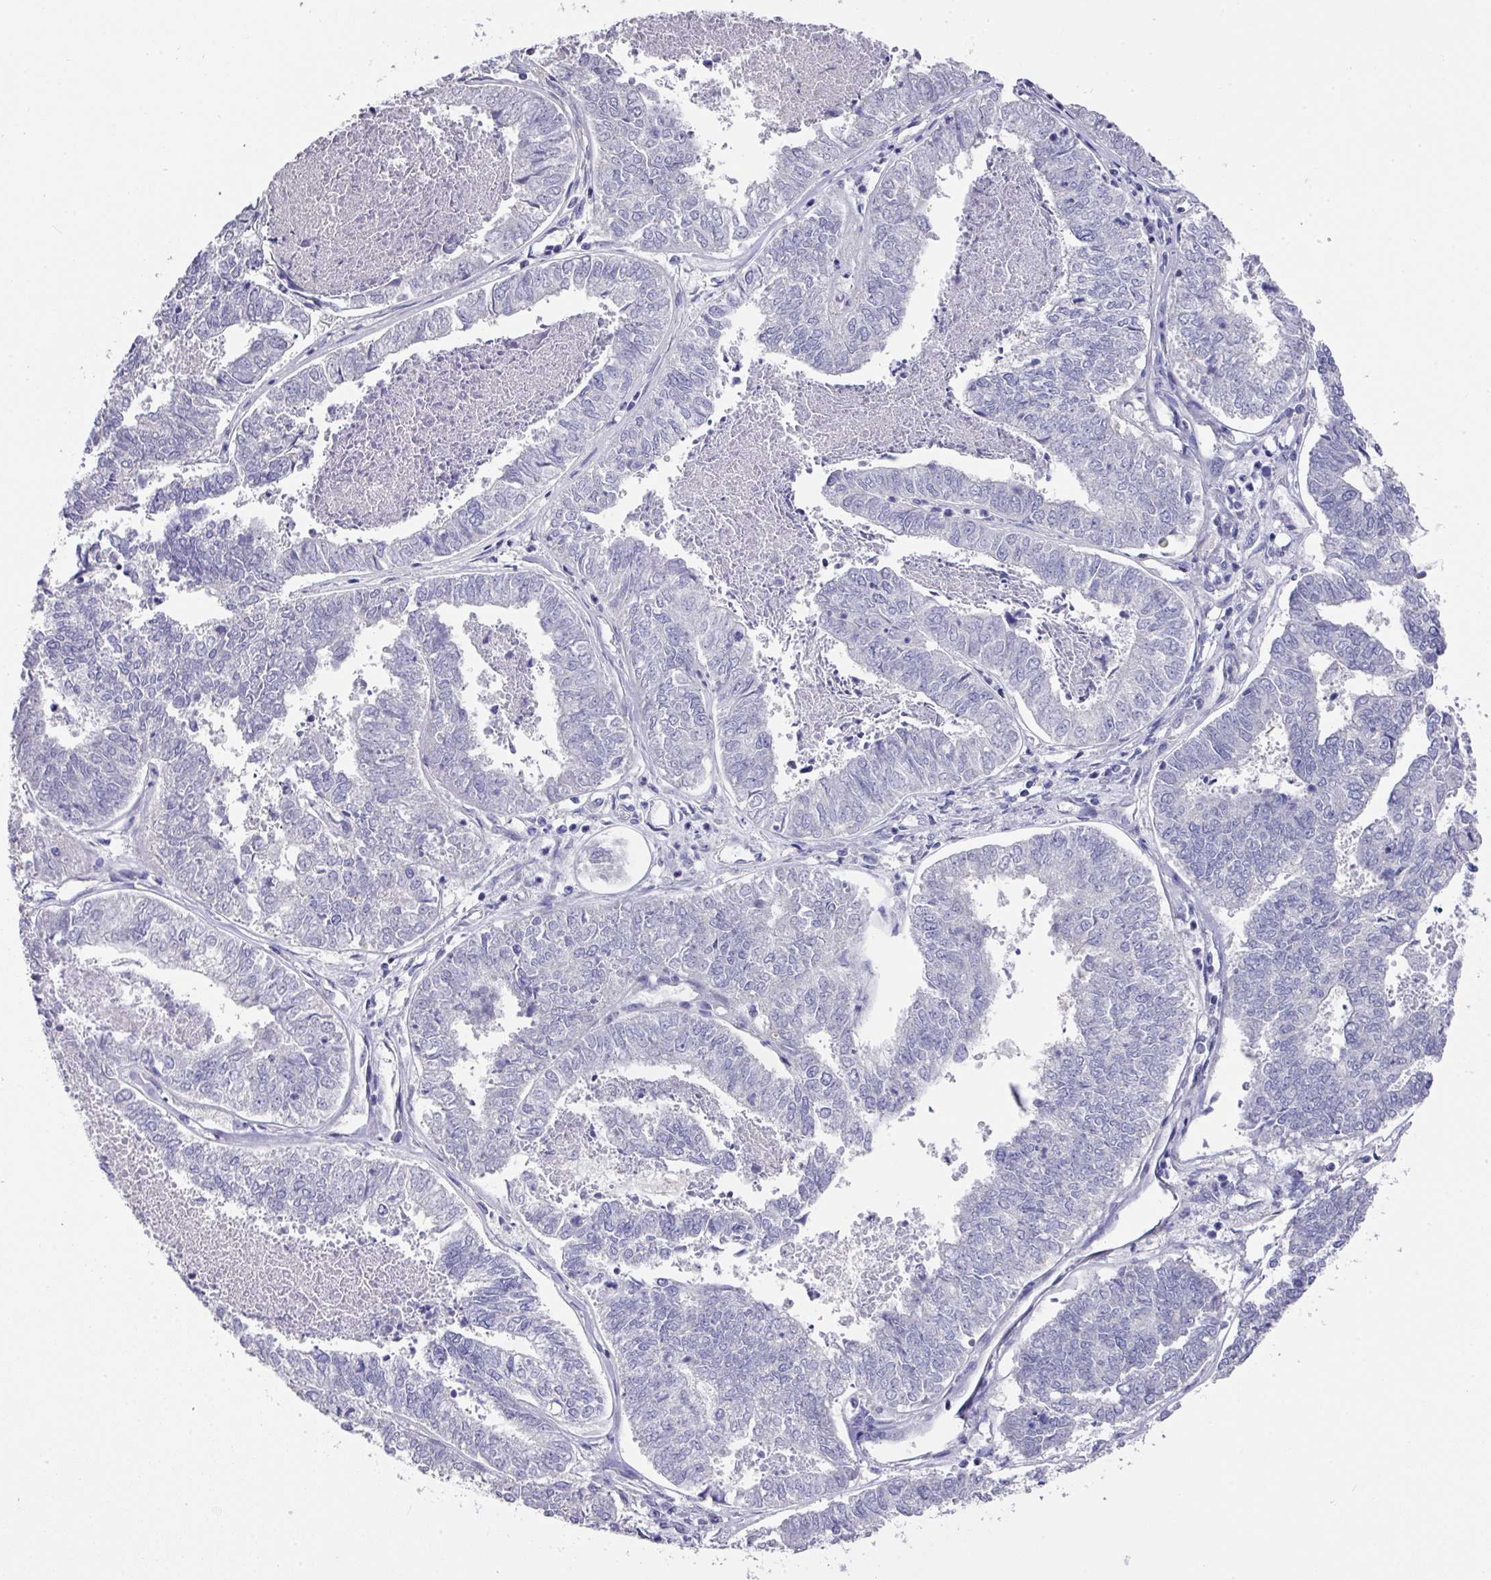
{"staining": {"intensity": "negative", "quantity": "none", "location": "none"}, "tissue": "endometrial cancer", "cell_type": "Tumor cells", "image_type": "cancer", "snomed": [{"axis": "morphology", "description": "Adenocarcinoma, NOS"}, {"axis": "topography", "description": "Endometrium"}], "caption": "DAB immunohistochemical staining of human endometrial cancer displays no significant positivity in tumor cells.", "gene": "DAZL", "patient": {"sex": "female", "age": 73}}